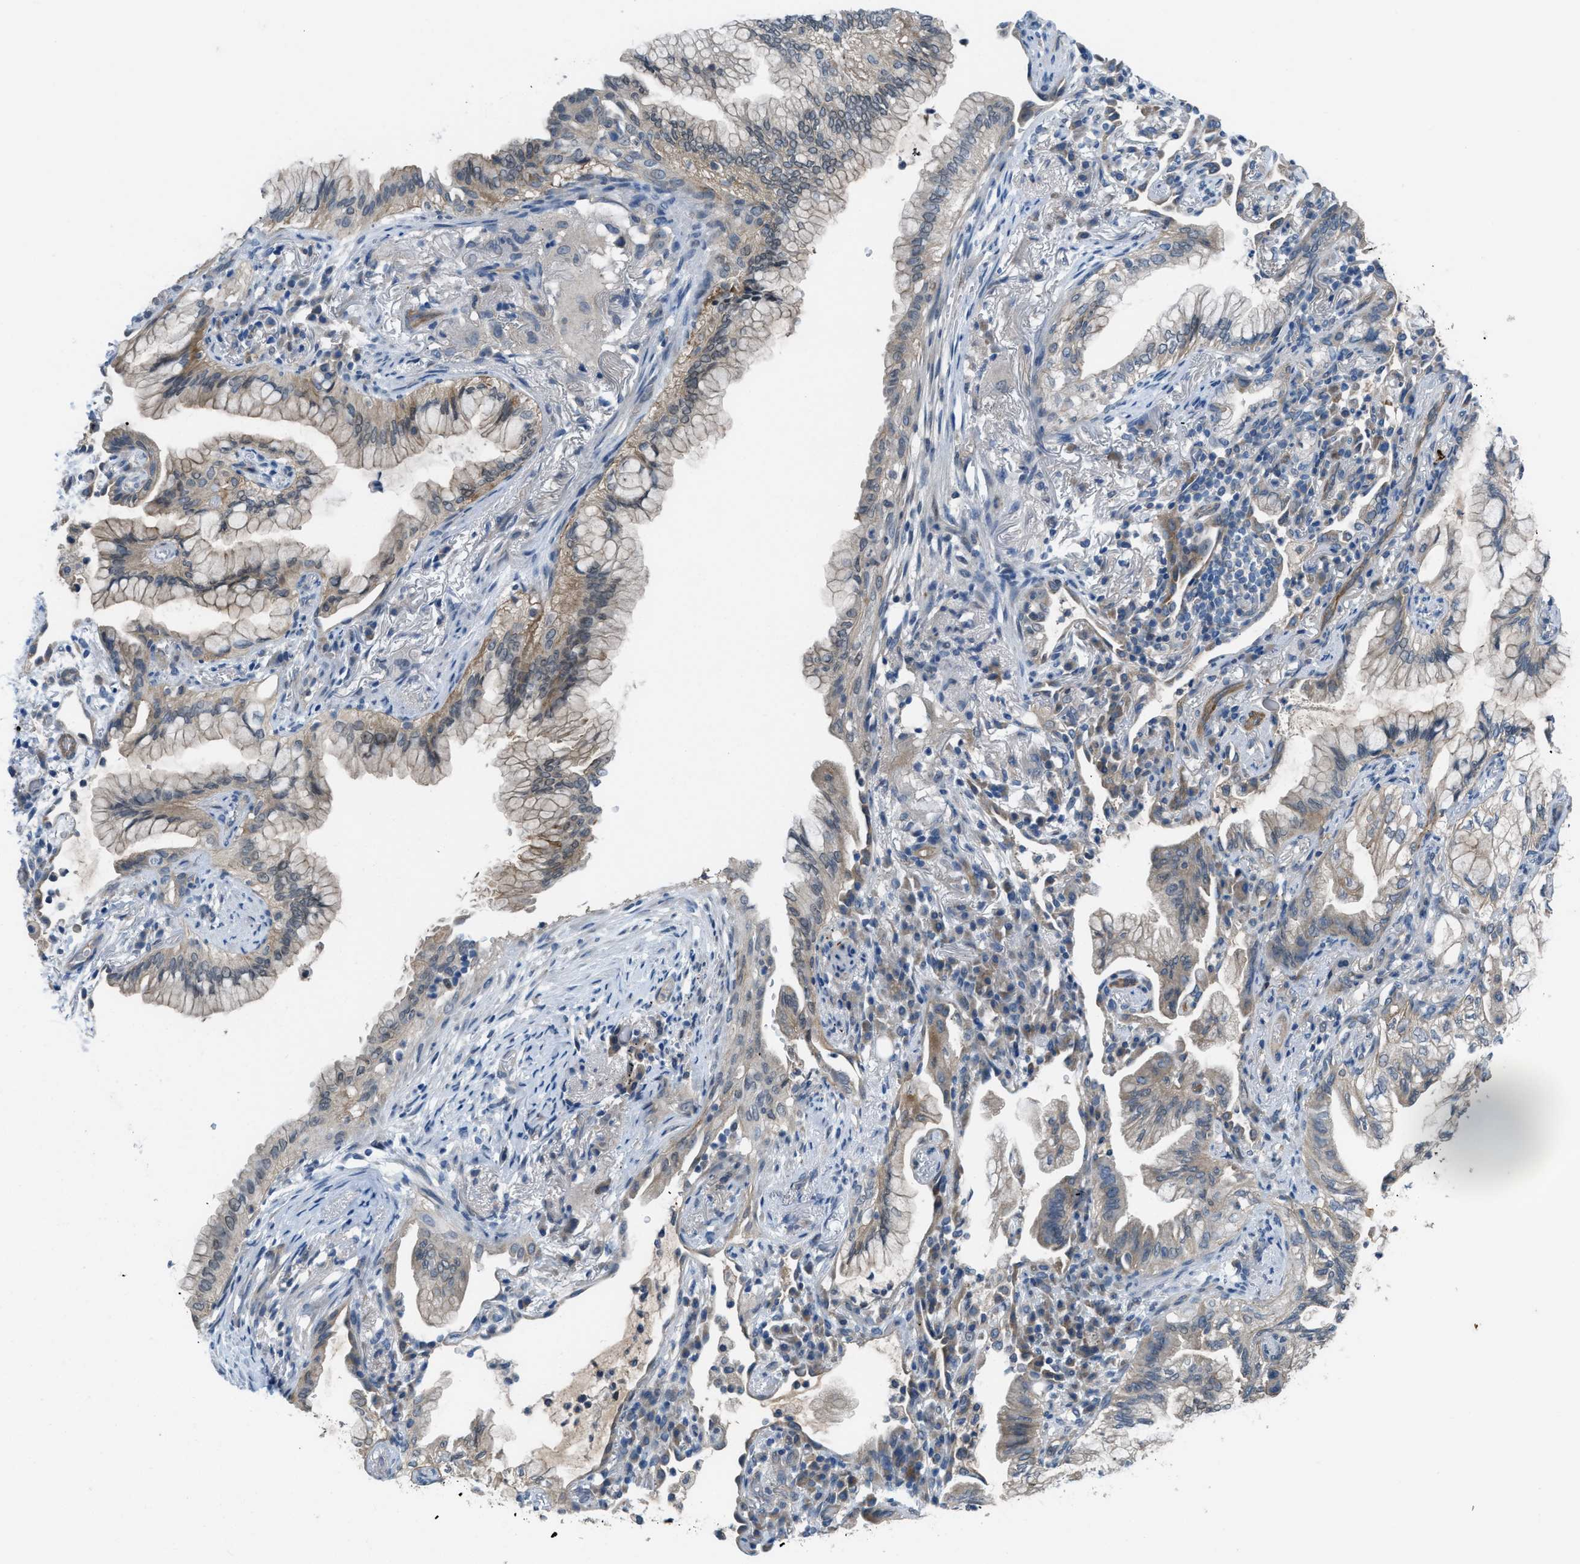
{"staining": {"intensity": "weak", "quantity": ">75%", "location": "cytoplasmic/membranous"}, "tissue": "lung cancer", "cell_type": "Tumor cells", "image_type": "cancer", "snomed": [{"axis": "morphology", "description": "Adenocarcinoma, NOS"}, {"axis": "topography", "description": "Lung"}], "caption": "Immunohistochemistry (IHC) staining of lung cancer, which demonstrates low levels of weak cytoplasmic/membranous positivity in about >75% of tumor cells indicating weak cytoplasmic/membranous protein staining. The staining was performed using DAB (brown) for protein detection and nuclei were counterstained in hematoxylin (blue).", "gene": "BAZ2B", "patient": {"sex": "female", "age": 70}}